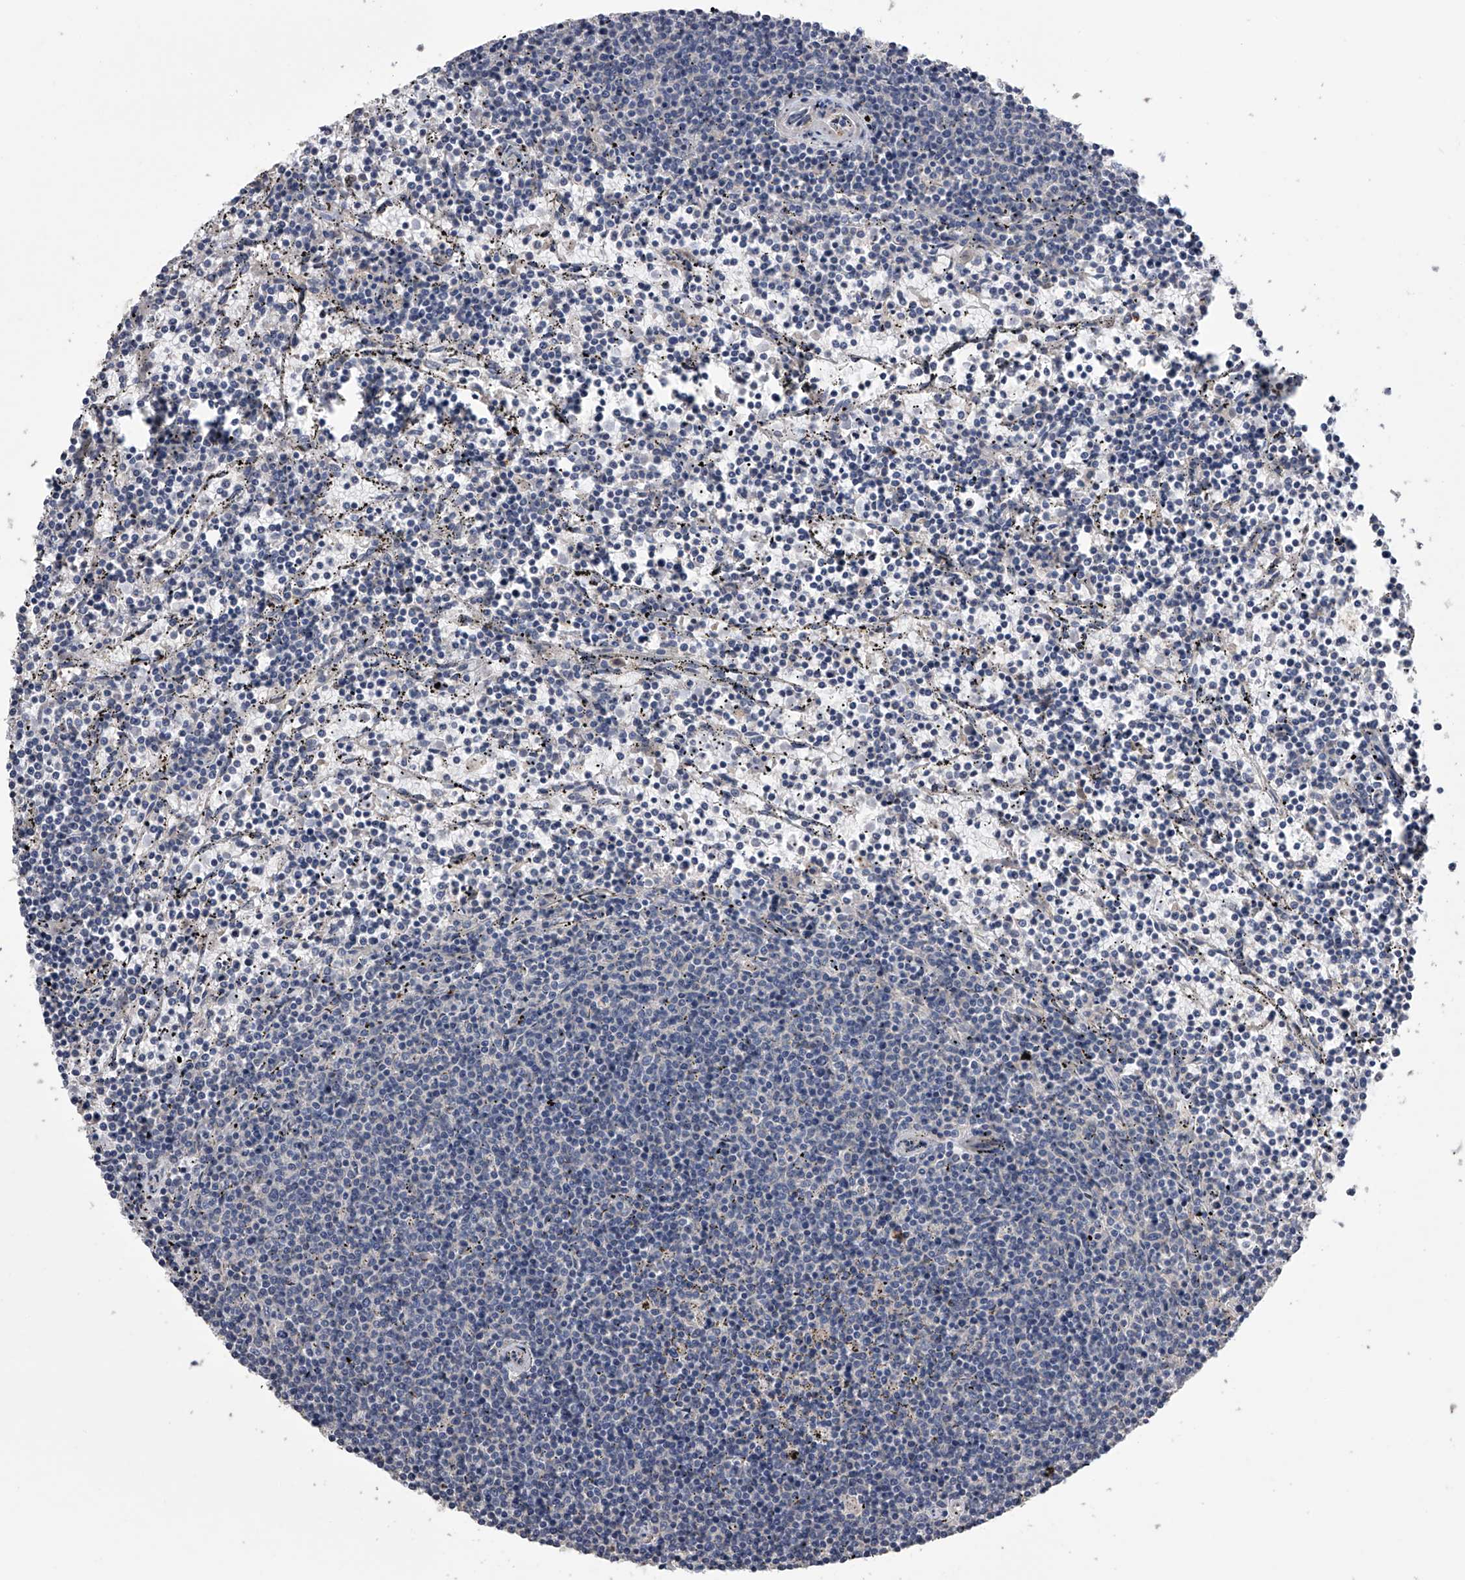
{"staining": {"intensity": "negative", "quantity": "none", "location": "none"}, "tissue": "lymphoma", "cell_type": "Tumor cells", "image_type": "cancer", "snomed": [{"axis": "morphology", "description": "Malignant lymphoma, non-Hodgkin's type, Low grade"}, {"axis": "topography", "description": "Spleen"}], "caption": "The photomicrograph displays no significant positivity in tumor cells of low-grade malignant lymphoma, non-Hodgkin's type.", "gene": "ZNF343", "patient": {"sex": "female", "age": 50}}